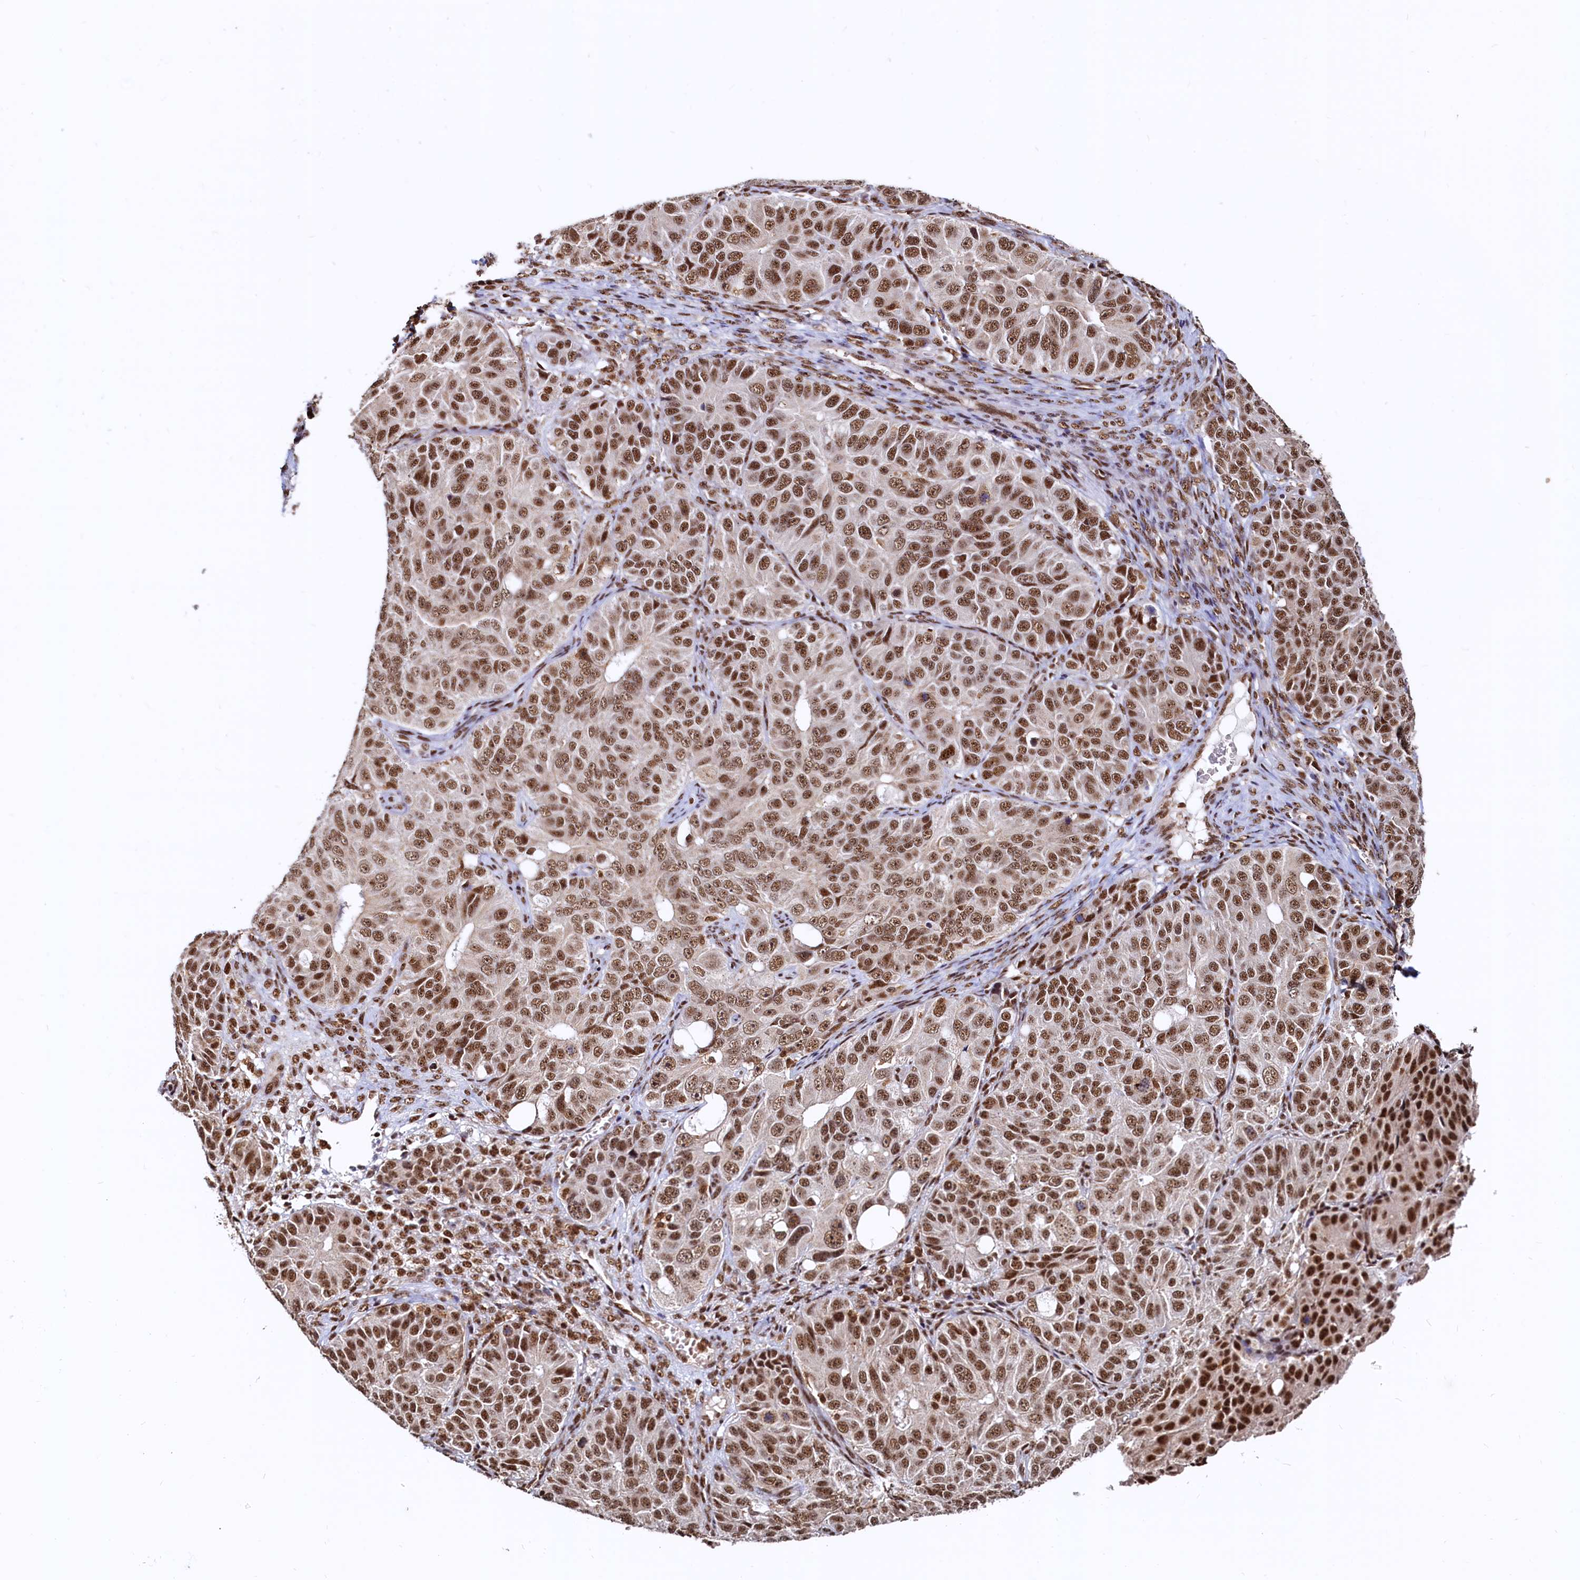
{"staining": {"intensity": "strong", "quantity": ">75%", "location": "nuclear"}, "tissue": "ovarian cancer", "cell_type": "Tumor cells", "image_type": "cancer", "snomed": [{"axis": "morphology", "description": "Carcinoma, endometroid"}, {"axis": "topography", "description": "Ovary"}], "caption": "IHC photomicrograph of ovarian cancer (endometroid carcinoma) stained for a protein (brown), which demonstrates high levels of strong nuclear positivity in approximately >75% of tumor cells.", "gene": "RSRC2", "patient": {"sex": "female", "age": 51}}